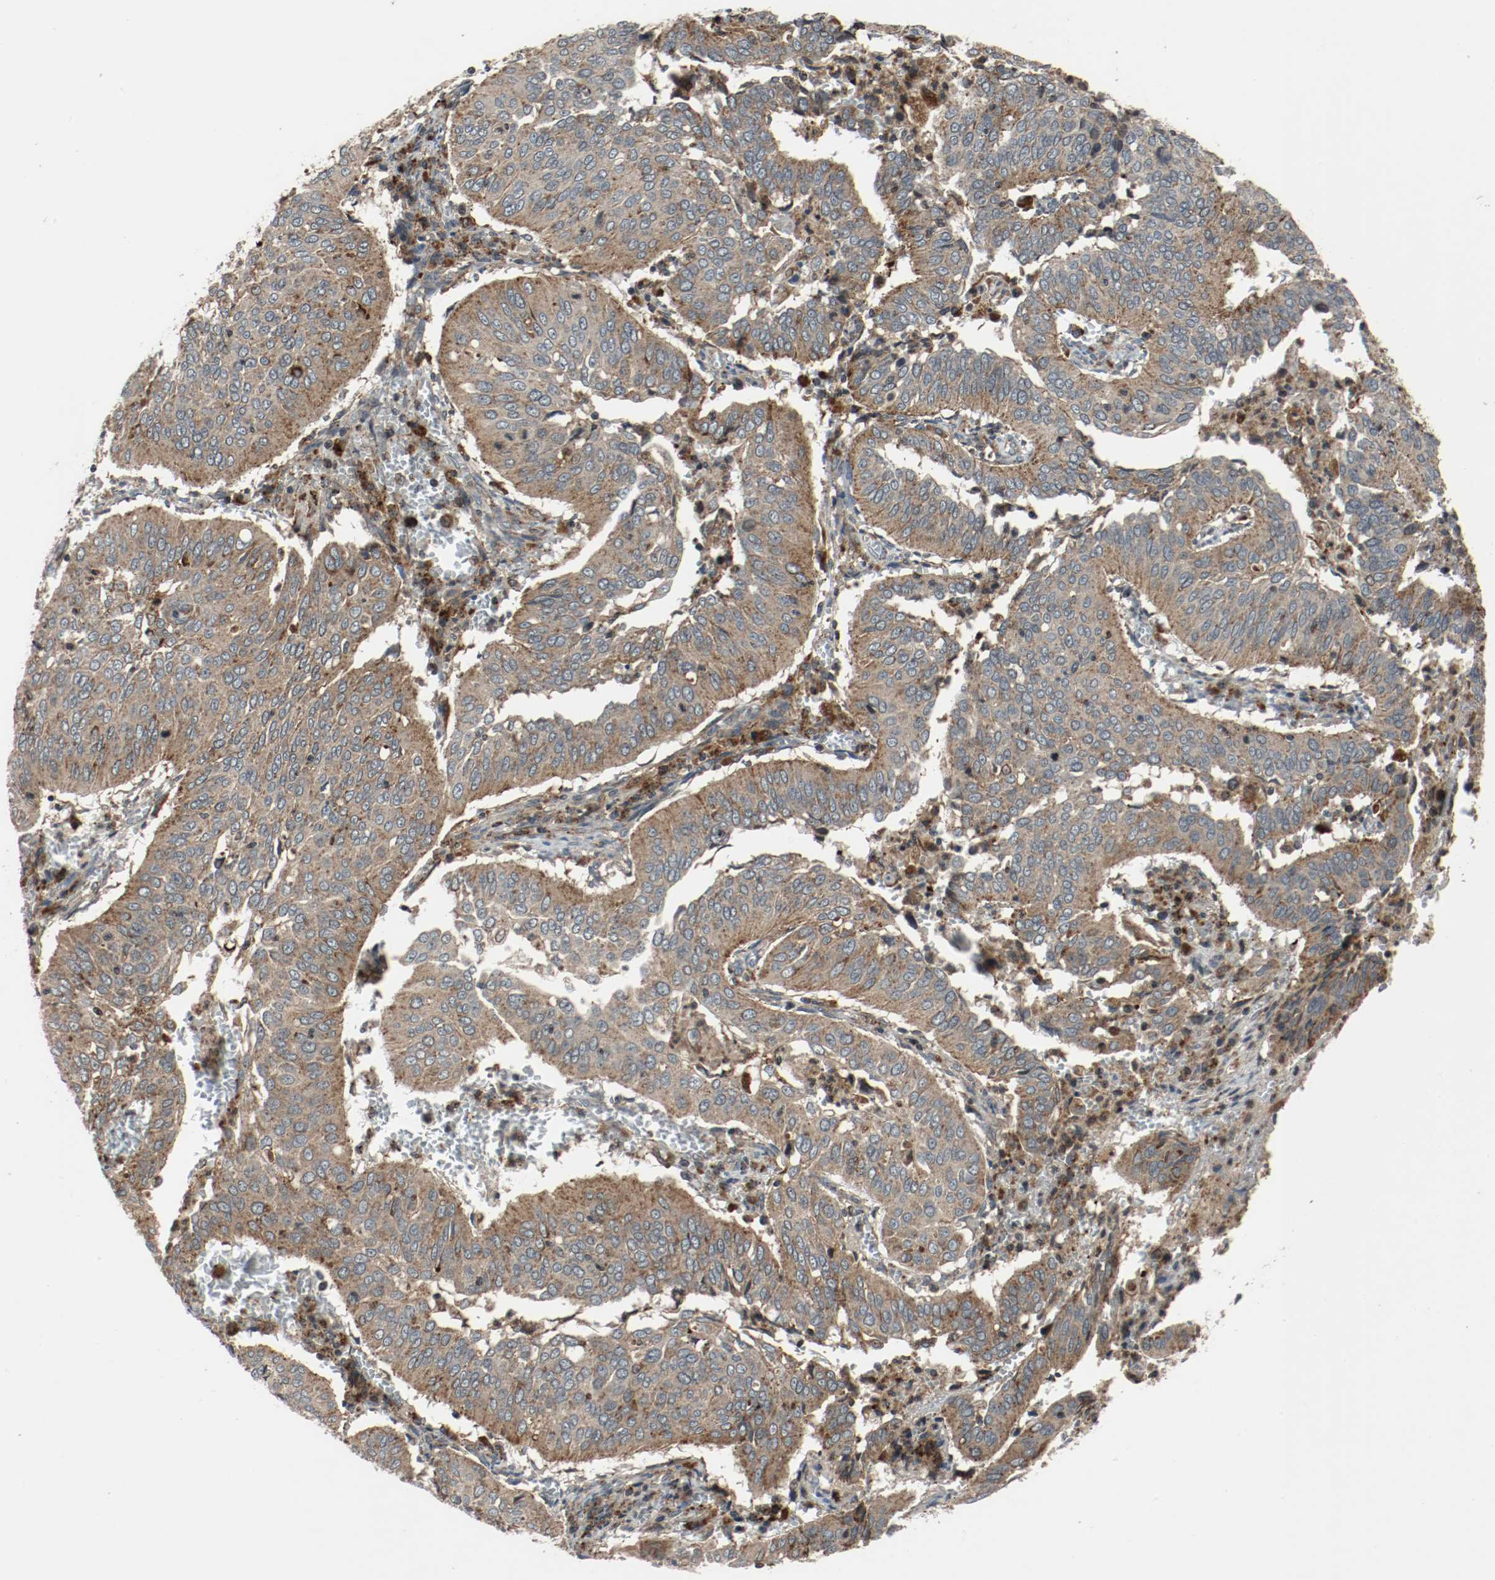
{"staining": {"intensity": "moderate", "quantity": ">75%", "location": "cytoplasmic/membranous"}, "tissue": "cervical cancer", "cell_type": "Tumor cells", "image_type": "cancer", "snomed": [{"axis": "morphology", "description": "Squamous cell carcinoma, NOS"}, {"axis": "topography", "description": "Cervix"}], "caption": "Cervical cancer stained with a brown dye exhibits moderate cytoplasmic/membranous positive staining in approximately >75% of tumor cells.", "gene": "LAMP2", "patient": {"sex": "female", "age": 39}}